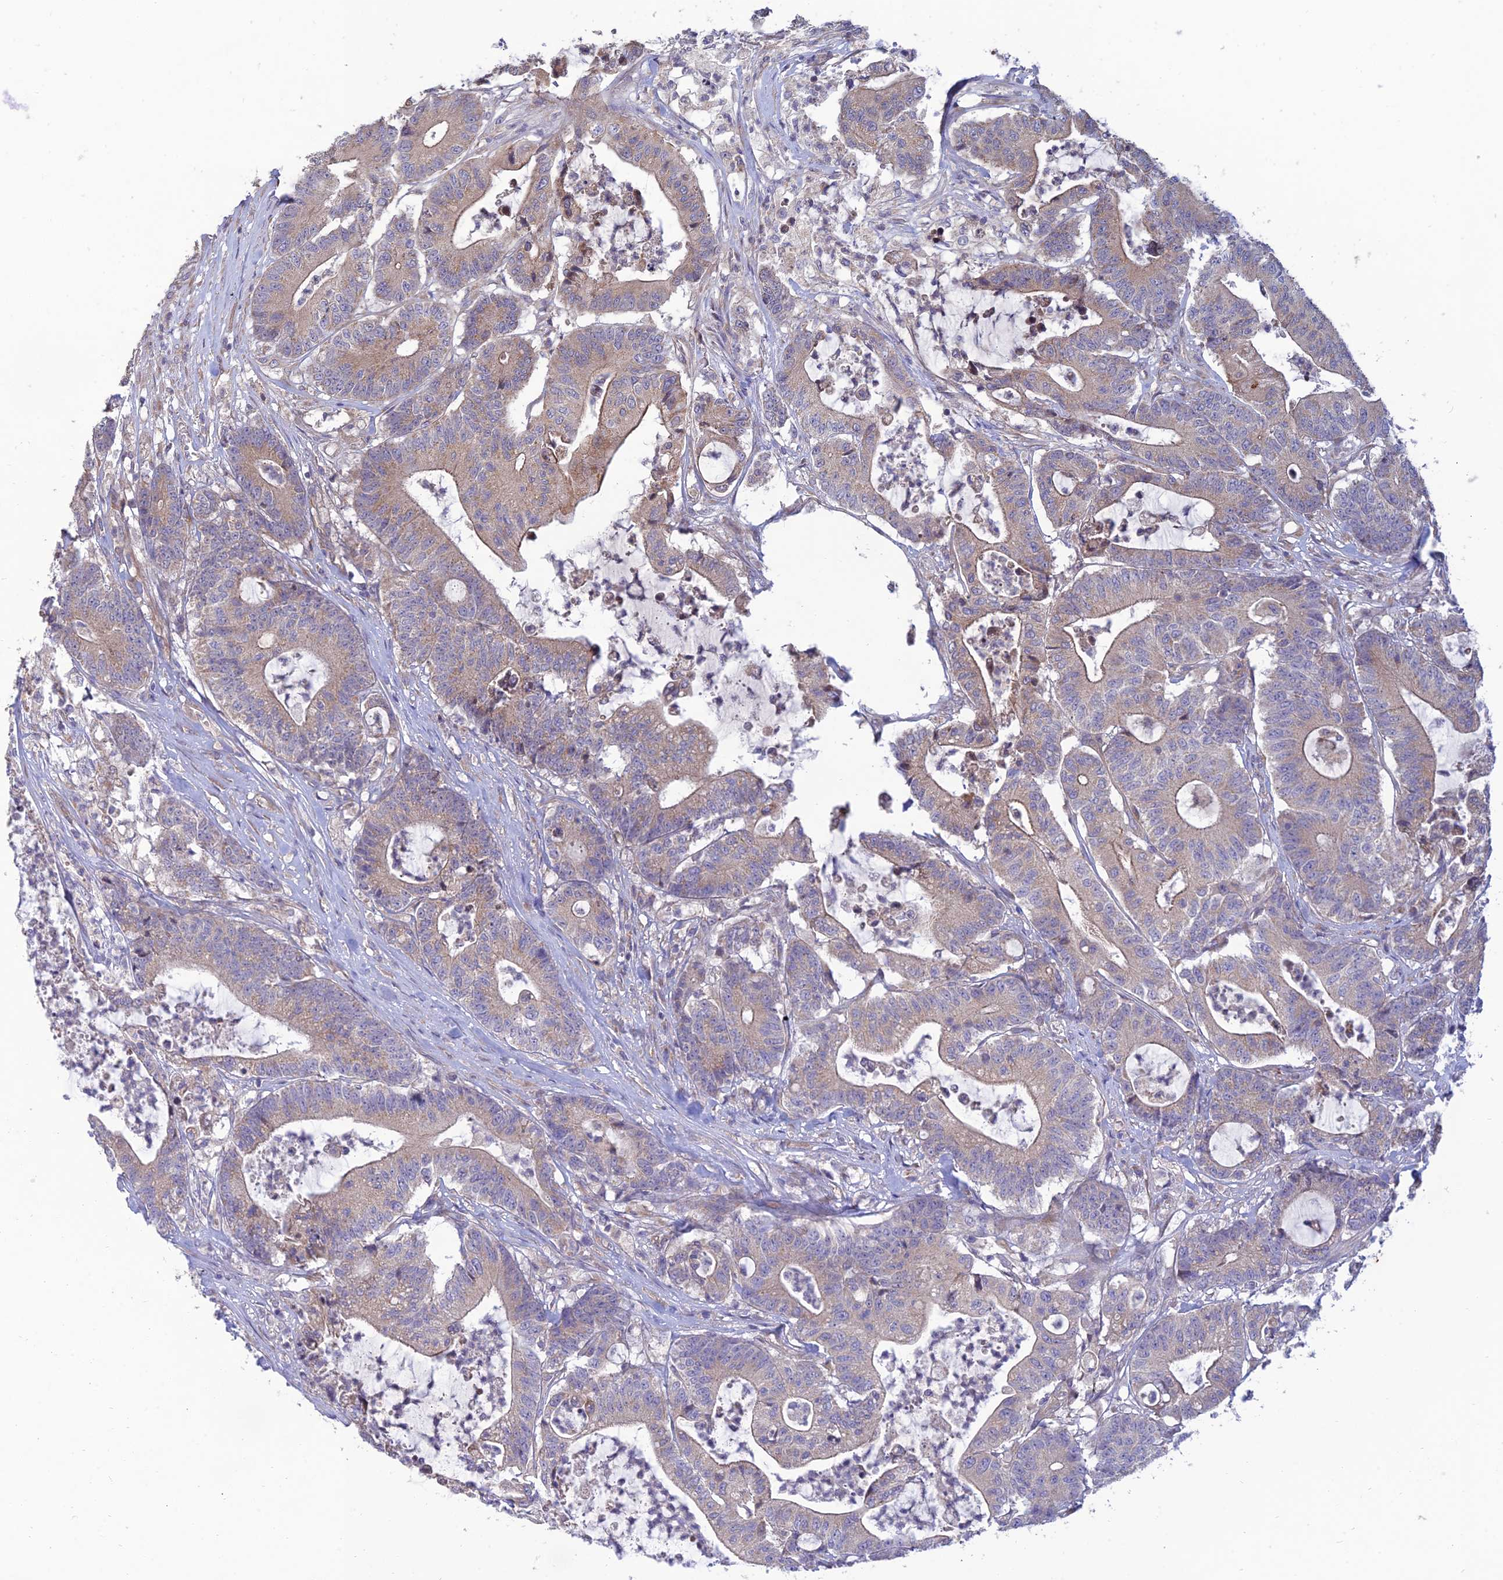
{"staining": {"intensity": "weak", "quantity": "25%-75%", "location": "cytoplasmic/membranous"}, "tissue": "colorectal cancer", "cell_type": "Tumor cells", "image_type": "cancer", "snomed": [{"axis": "morphology", "description": "Adenocarcinoma, NOS"}, {"axis": "topography", "description": "Colon"}], "caption": "DAB immunohistochemical staining of adenocarcinoma (colorectal) demonstrates weak cytoplasmic/membranous protein expression in about 25%-75% of tumor cells.", "gene": "C3orf20", "patient": {"sex": "female", "age": 84}}